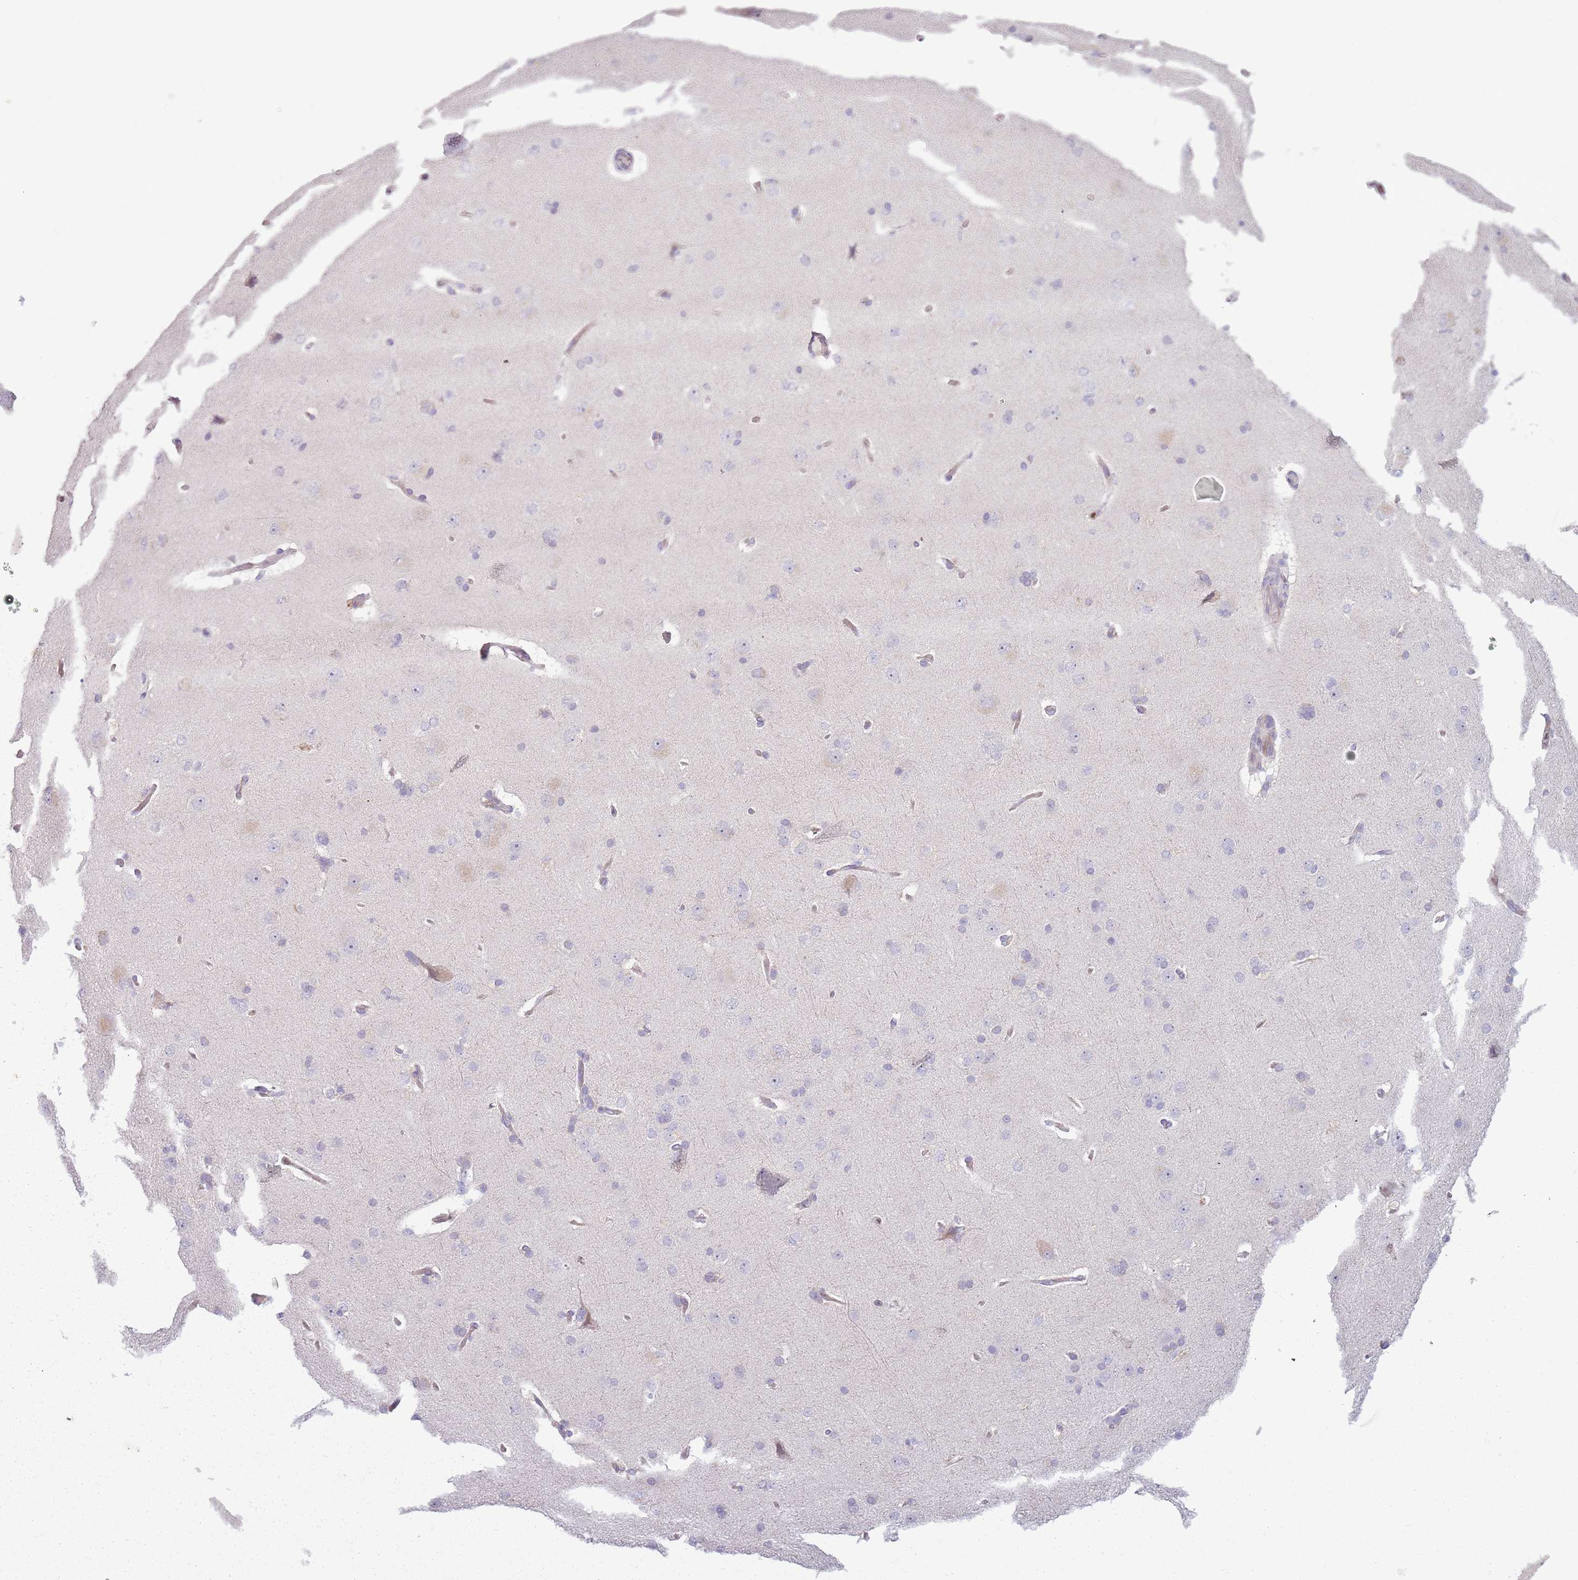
{"staining": {"intensity": "negative", "quantity": "none", "location": "none"}, "tissue": "cerebral cortex", "cell_type": "Endothelial cells", "image_type": "normal", "snomed": [{"axis": "morphology", "description": "Normal tissue, NOS"}, {"axis": "topography", "description": "Cerebral cortex"}], "caption": "This is an immunohistochemistry (IHC) histopathology image of benign cerebral cortex. There is no staining in endothelial cells.", "gene": "ZNF583", "patient": {"sex": "male", "age": 62}}